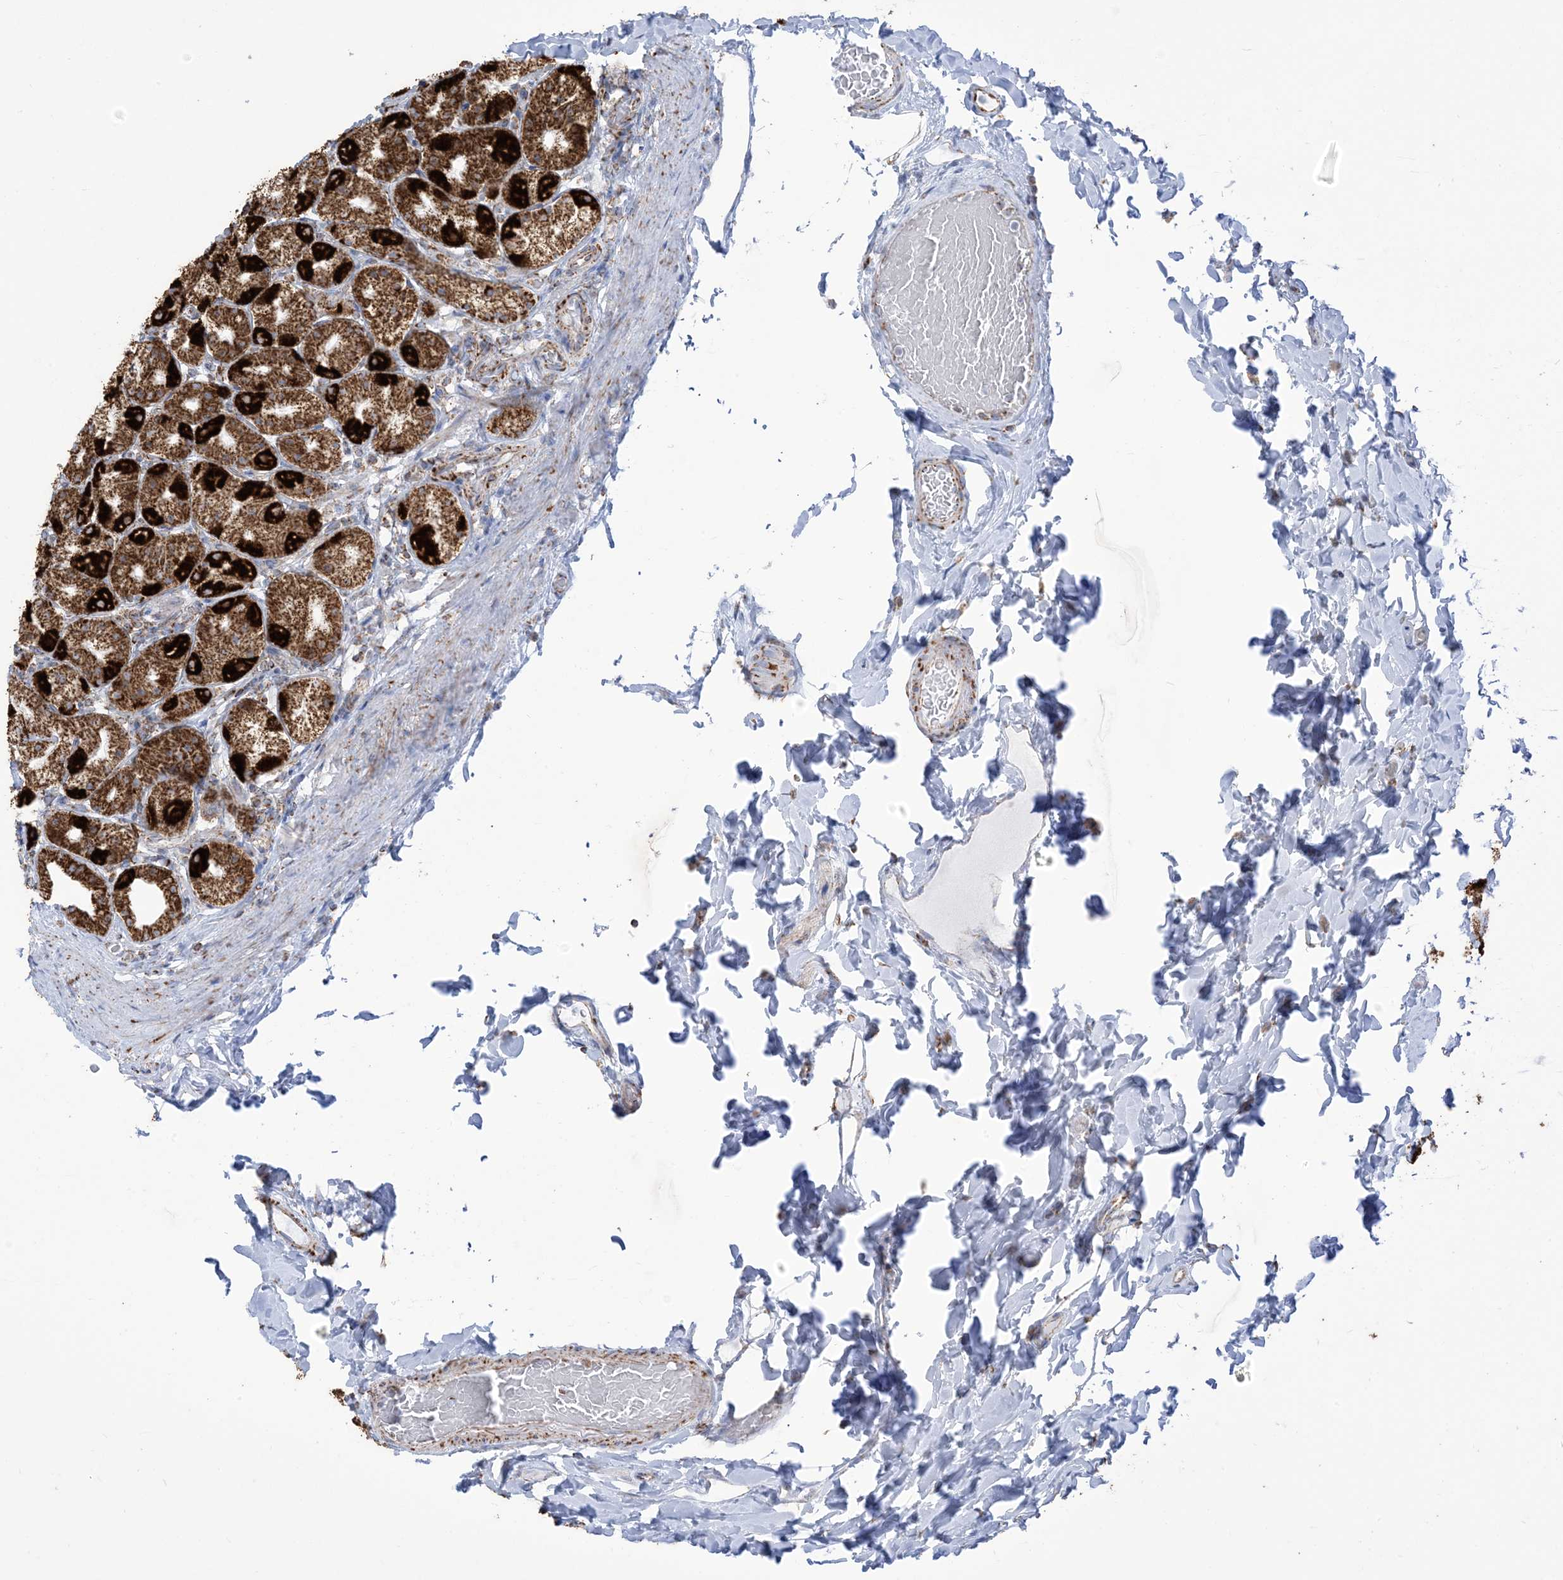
{"staining": {"intensity": "strong", "quantity": ">75%", "location": "cytoplasmic/membranous"}, "tissue": "stomach", "cell_type": "Glandular cells", "image_type": "normal", "snomed": [{"axis": "morphology", "description": "Normal tissue, NOS"}, {"axis": "topography", "description": "Stomach, upper"}], "caption": "The micrograph demonstrates staining of benign stomach, revealing strong cytoplasmic/membranous protein expression (brown color) within glandular cells.", "gene": "SAMM50", "patient": {"sex": "male", "age": 68}}